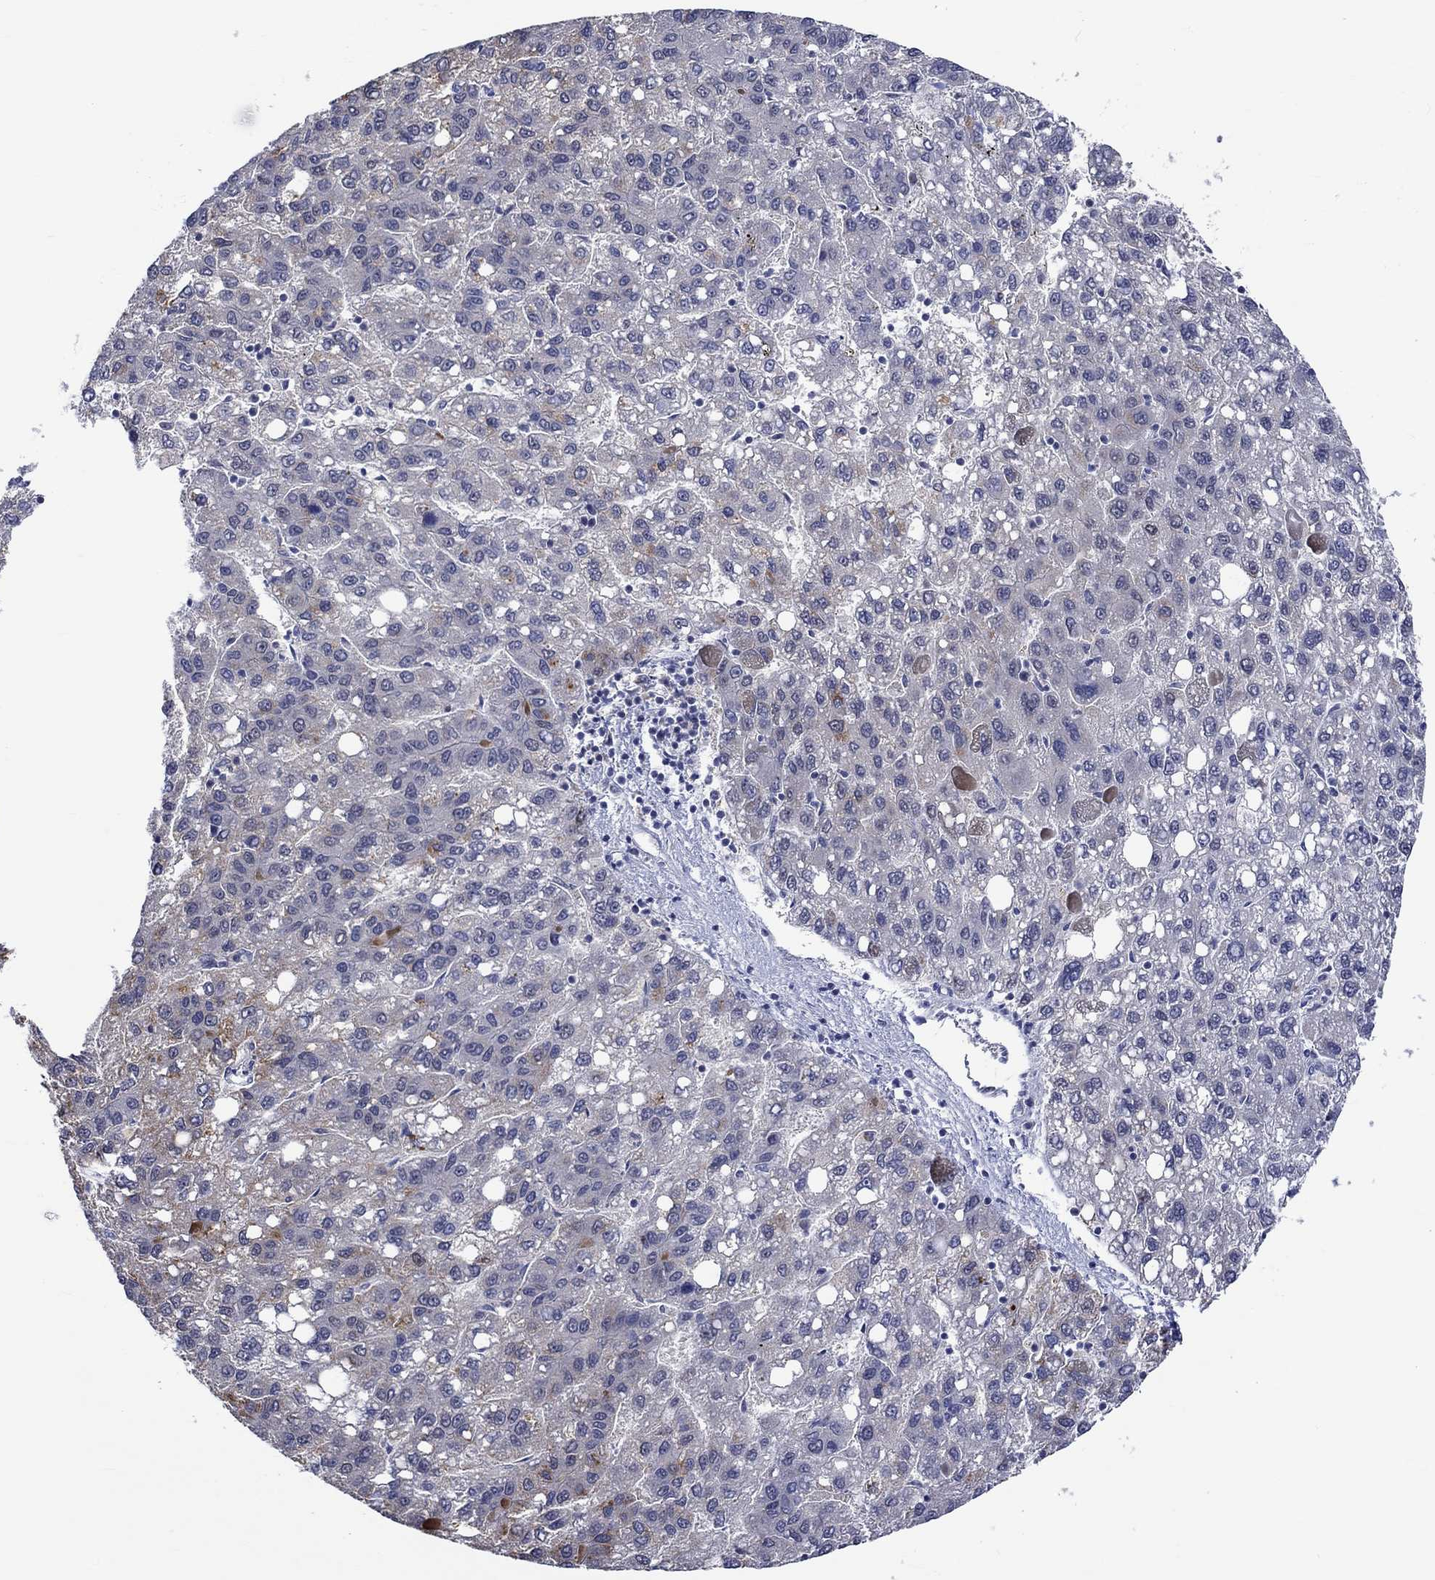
{"staining": {"intensity": "negative", "quantity": "none", "location": "none"}, "tissue": "liver cancer", "cell_type": "Tumor cells", "image_type": "cancer", "snomed": [{"axis": "morphology", "description": "Carcinoma, Hepatocellular, NOS"}, {"axis": "topography", "description": "Liver"}], "caption": "High magnification brightfield microscopy of liver cancer (hepatocellular carcinoma) stained with DAB (brown) and counterstained with hematoxylin (blue): tumor cells show no significant positivity.", "gene": "E2F8", "patient": {"sex": "female", "age": 82}}